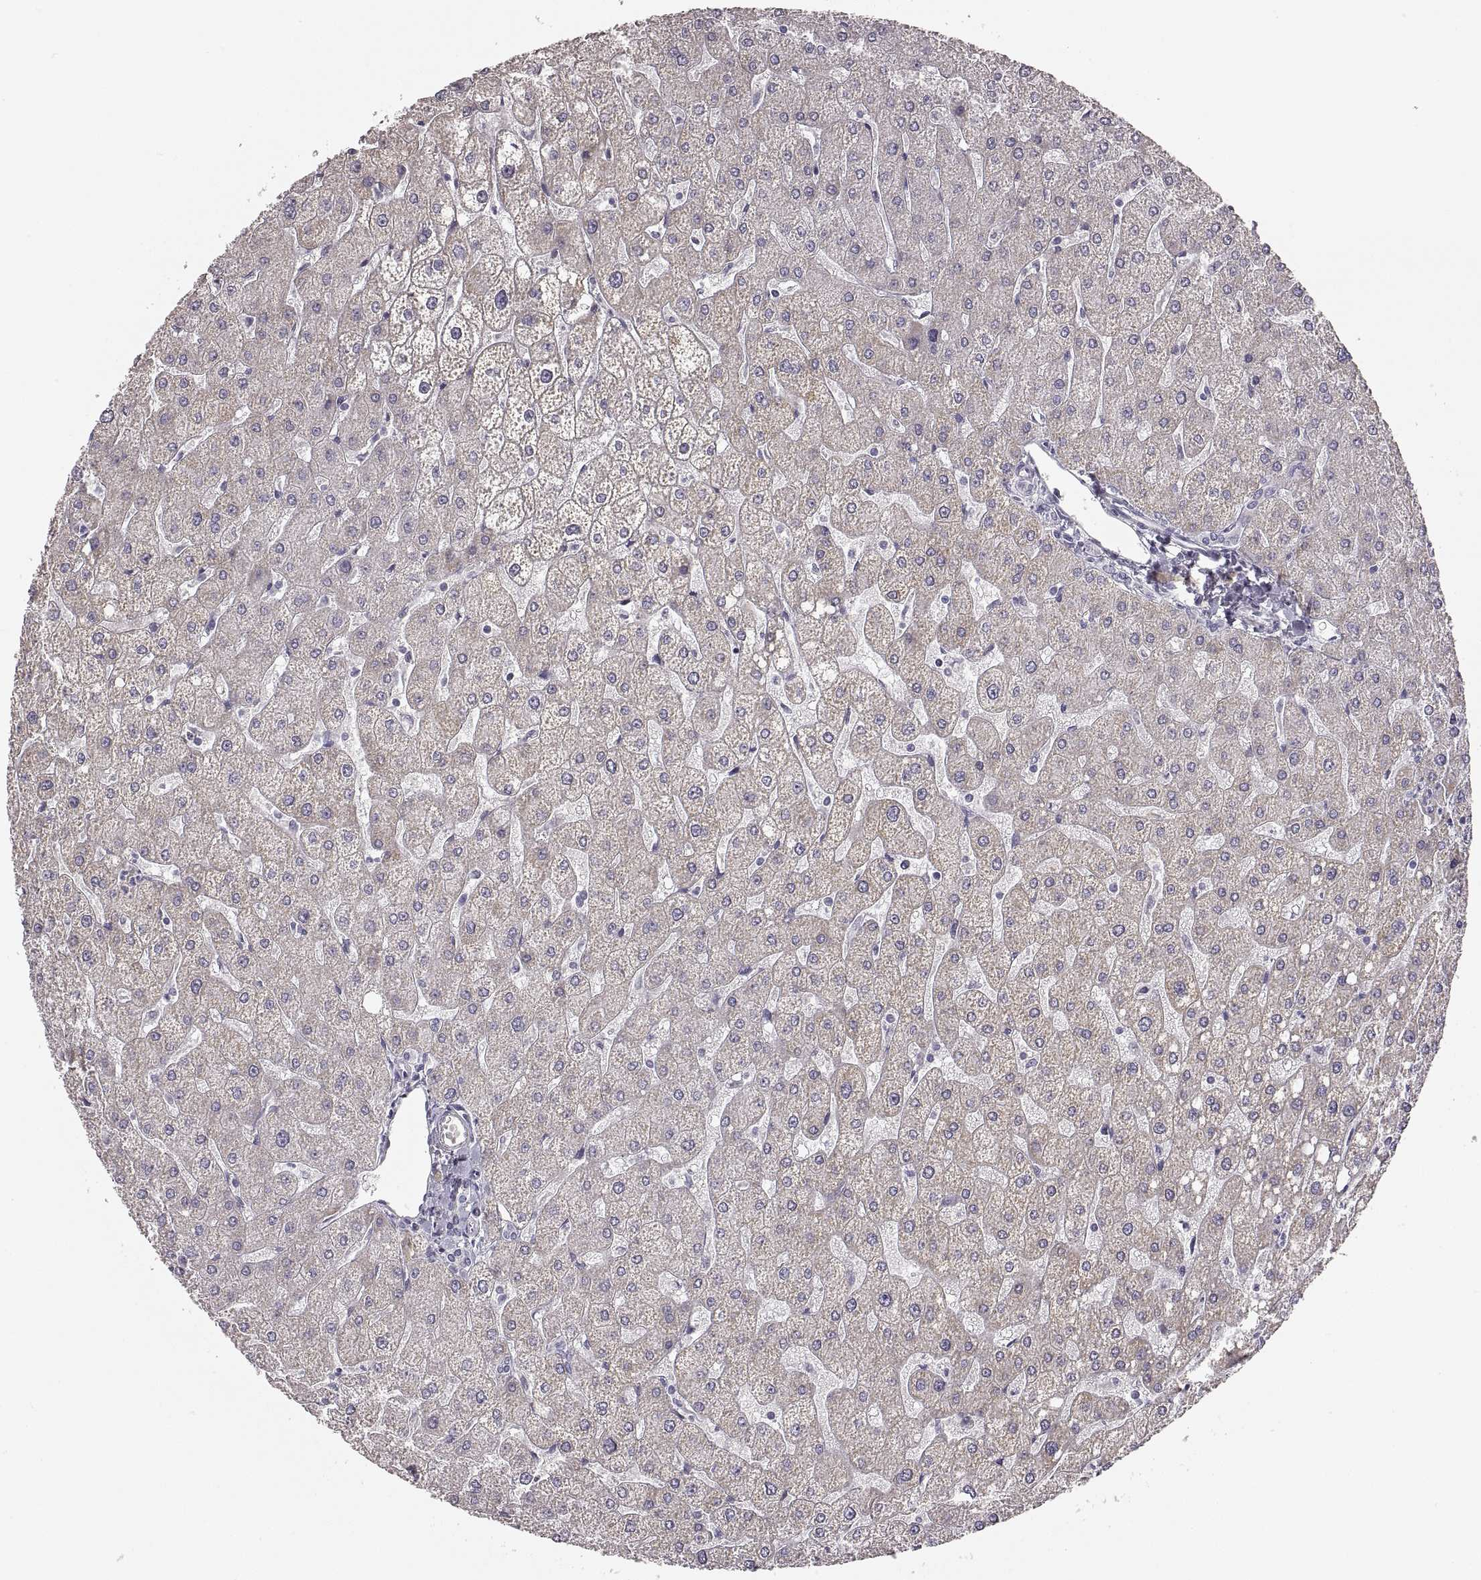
{"staining": {"intensity": "negative", "quantity": "none", "location": "none"}, "tissue": "liver", "cell_type": "Cholangiocytes", "image_type": "normal", "snomed": [{"axis": "morphology", "description": "Normal tissue, NOS"}, {"axis": "topography", "description": "Liver"}], "caption": "This is an immunohistochemistry histopathology image of benign liver. There is no staining in cholangiocytes.", "gene": "RDH13", "patient": {"sex": "male", "age": 67}}